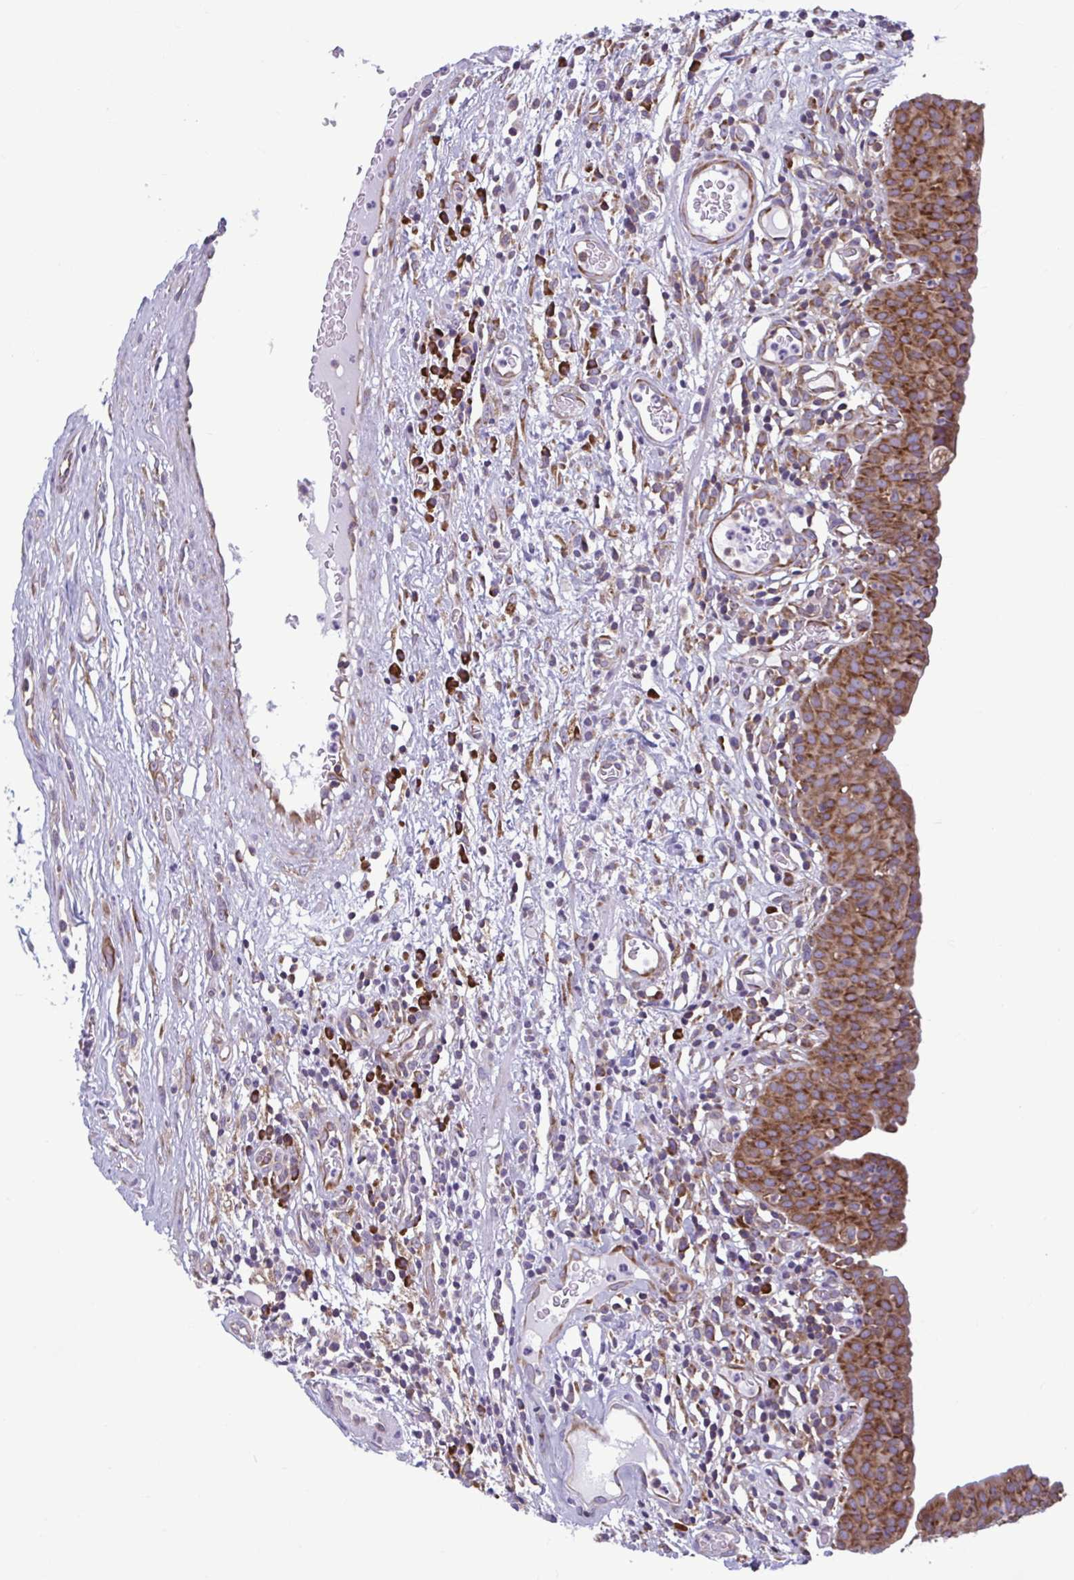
{"staining": {"intensity": "strong", "quantity": ">75%", "location": "cytoplasmic/membranous"}, "tissue": "urinary bladder", "cell_type": "Urothelial cells", "image_type": "normal", "snomed": [{"axis": "morphology", "description": "Normal tissue, NOS"}, {"axis": "morphology", "description": "Inflammation, NOS"}, {"axis": "topography", "description": "Urinary bladder"}], "caption": "A high-resolution histopathology image shows immunohistochemistry staining of normal urinary bladder, which reveals strong cytoplasmic/membranous staining in approximately >75% of urothelial cells.", "gene": "RPS16", "patient": {"sex": "male", "age": 57}}